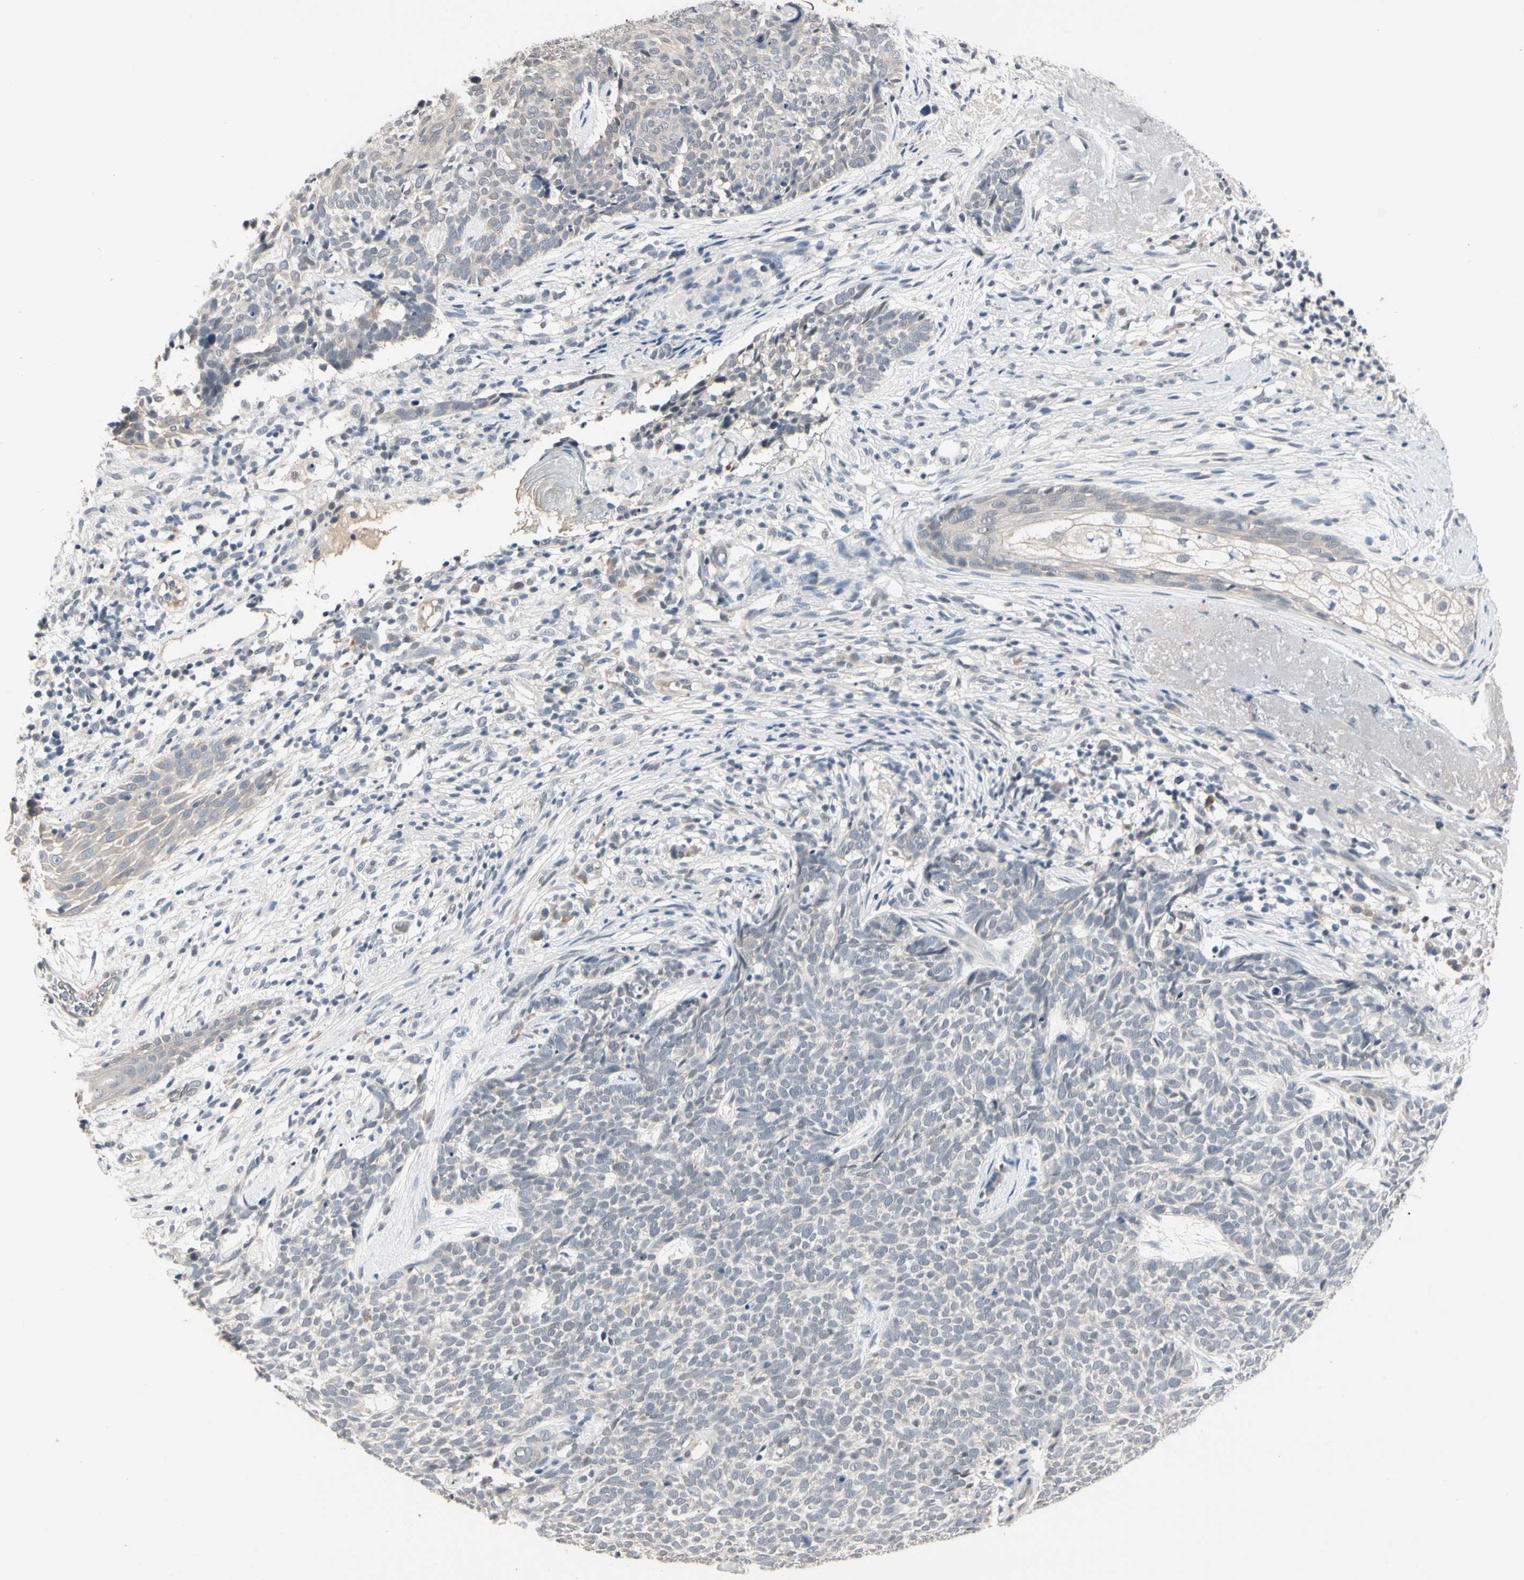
{"staining": {"intensity": "negative", "quantity": "none", "location": "none"}, "tissue": "skin cancer", "cell_type": "Tumor cells", "image_type": "cancer", "snomed": [{"axis": "morphology", "description": "Basal cell carcinoma"}, {"axis": "topography", "description": "Skin"}], "caption": "Tumor cells show no significant protein expression in skin cancer. (Brightfield microscopy of DAB immunohistochemistry (IHC) at high magnification).", "gene": "GREM1", "patient": {"sex": "female", "age": 84}}